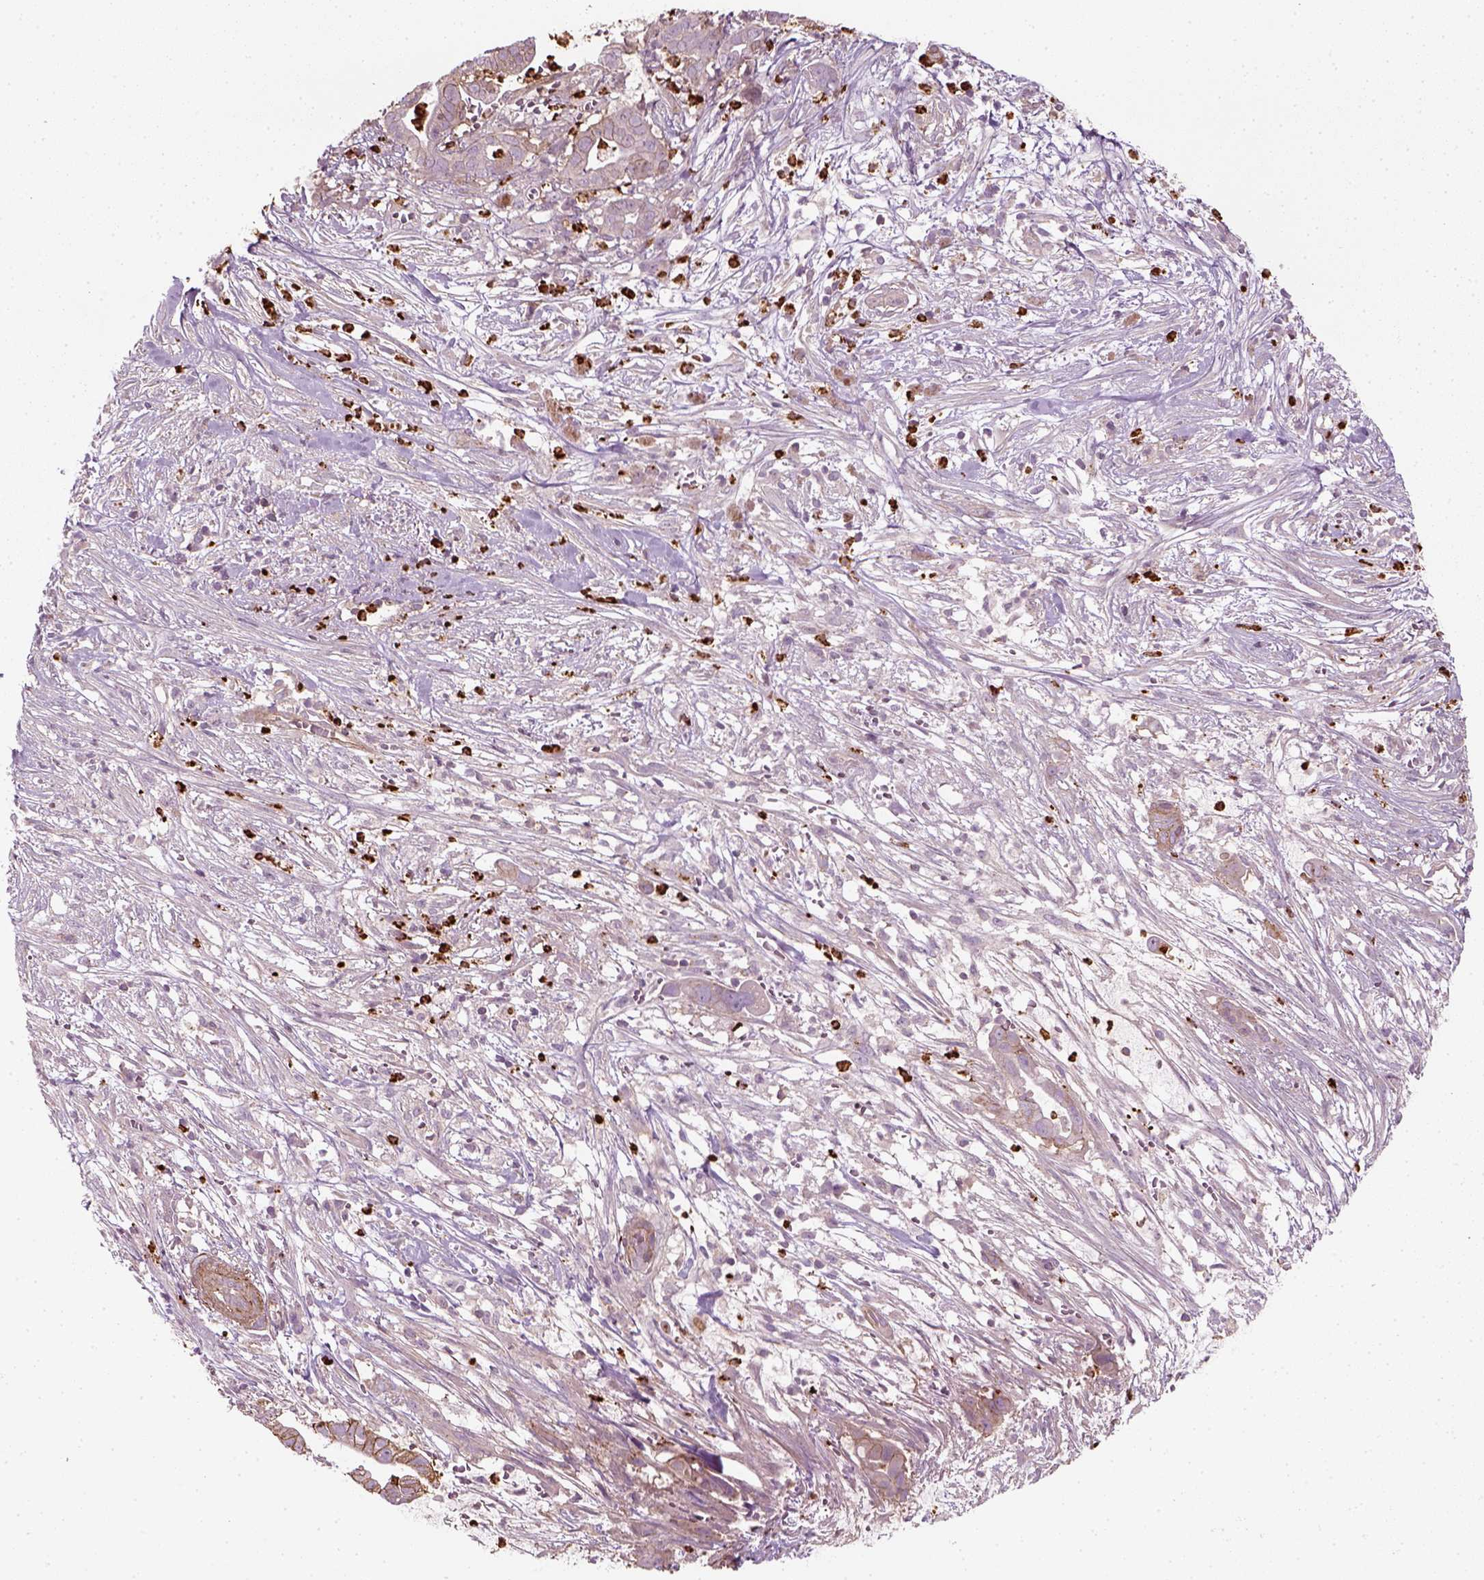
{"staining": {"intensity": "strong", "quantity": "<25%", "location": "cytoplasmic/membranous"}, "tissue": "pancreatic cancer", "cell_type": "Tumor cells", "image_type": "cancer", "snomed": [{"axis": "morphology", "description": "Adenocarcinoma, NOS"}, {"axis": "topography", "description": "Pancreas"}], "caption": "Tumor cells demonstrate medium levels of strong cytoplasmic/membranous staining in about <25% of cells in human adenocarcinoma (pancreatic).", "gene": "NPTN", "patient": {"sex": "male", "age": 61}}